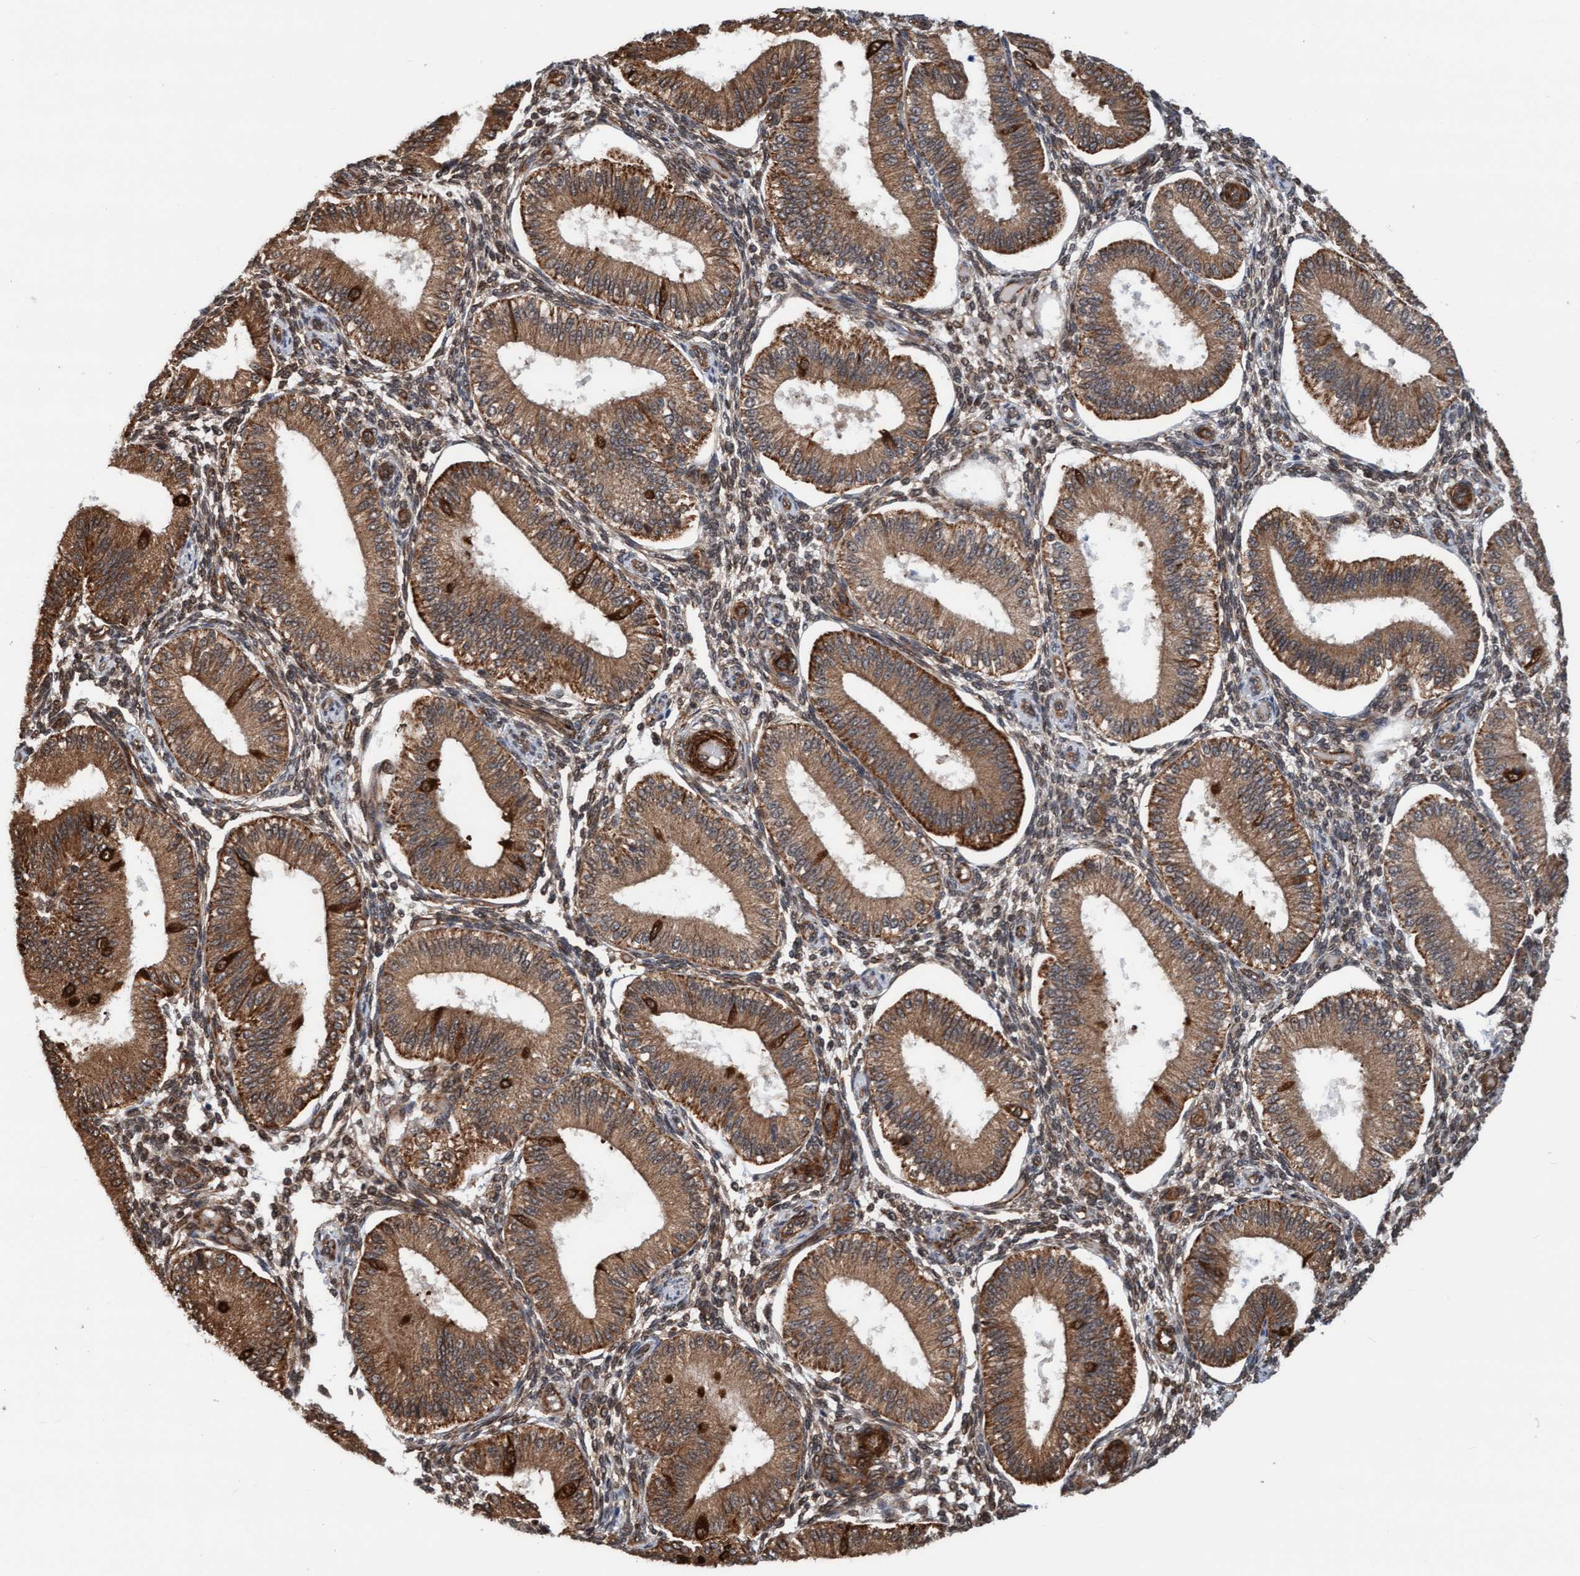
{"staining": {"intensity": "moderate", "quantity": "25%-75%", "location": "cytoplasmic/membranous,nuclear"}, "tissue": "endometrium", "cell_type": "Cells in endometrial stroma", "image_type": "normal", "snomed": [{"axis": "morphology", "description": "Normal tissue, NOS"}, {"axis": "topography", "description": "Endometrium"}], "caption": "Immunohistochemical staining of benign endometrium reveals medium levels of moderate cytoplasmic/membranous,nuclear positivity in approximately 25%-75% of cells in endometrial stroma. The protein is stained brown, and the nuclei are stained in blue (DAB IHC with brightfield microscopy, high magnification).", "gene": "STXBP4", "patient": {"sex": "female", "age": 39}}